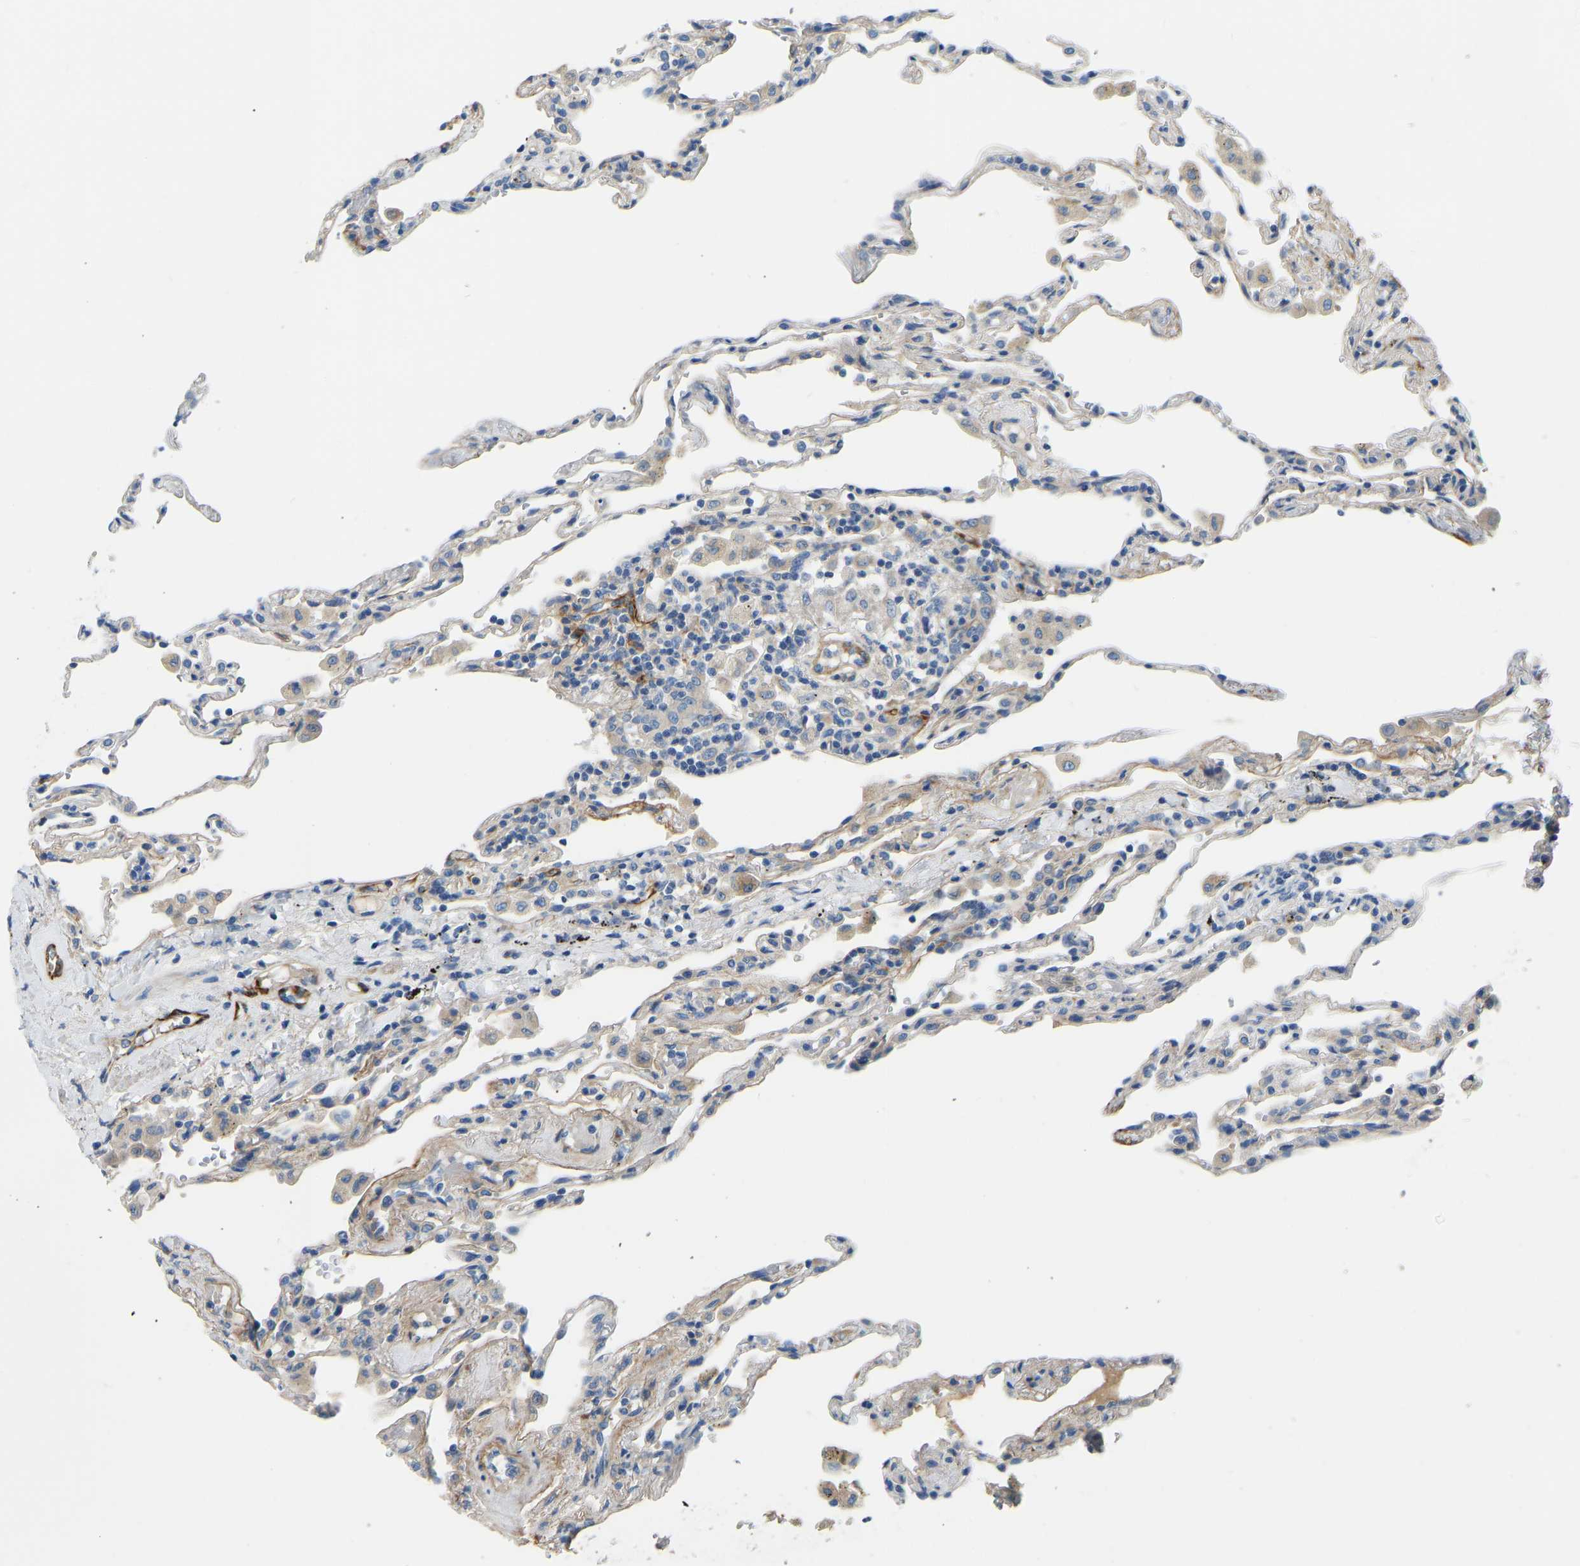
{"staining": {"intensity": "weak", "quantity": "<25%", "location": "cytoplasmic/membranous"}, "tissue": "lung", "cell_type": "Alveolar cells", "image_type": "normal", "snomed": [{"axis": "morphology", "description": "Normal tissue, NOS"}, {"axis": "topography", "description": "Lung"}], "caption": "Immunohistochemistry (IHC) image of unremarkable lung: human lung stained with DAB shows no significant protein expression in alveolar cells. (Immunohistochemistry, brightfield microscopy, high magnification).", "gene": "COL15A1", "patient": {"sex": "male", "age": 59}}